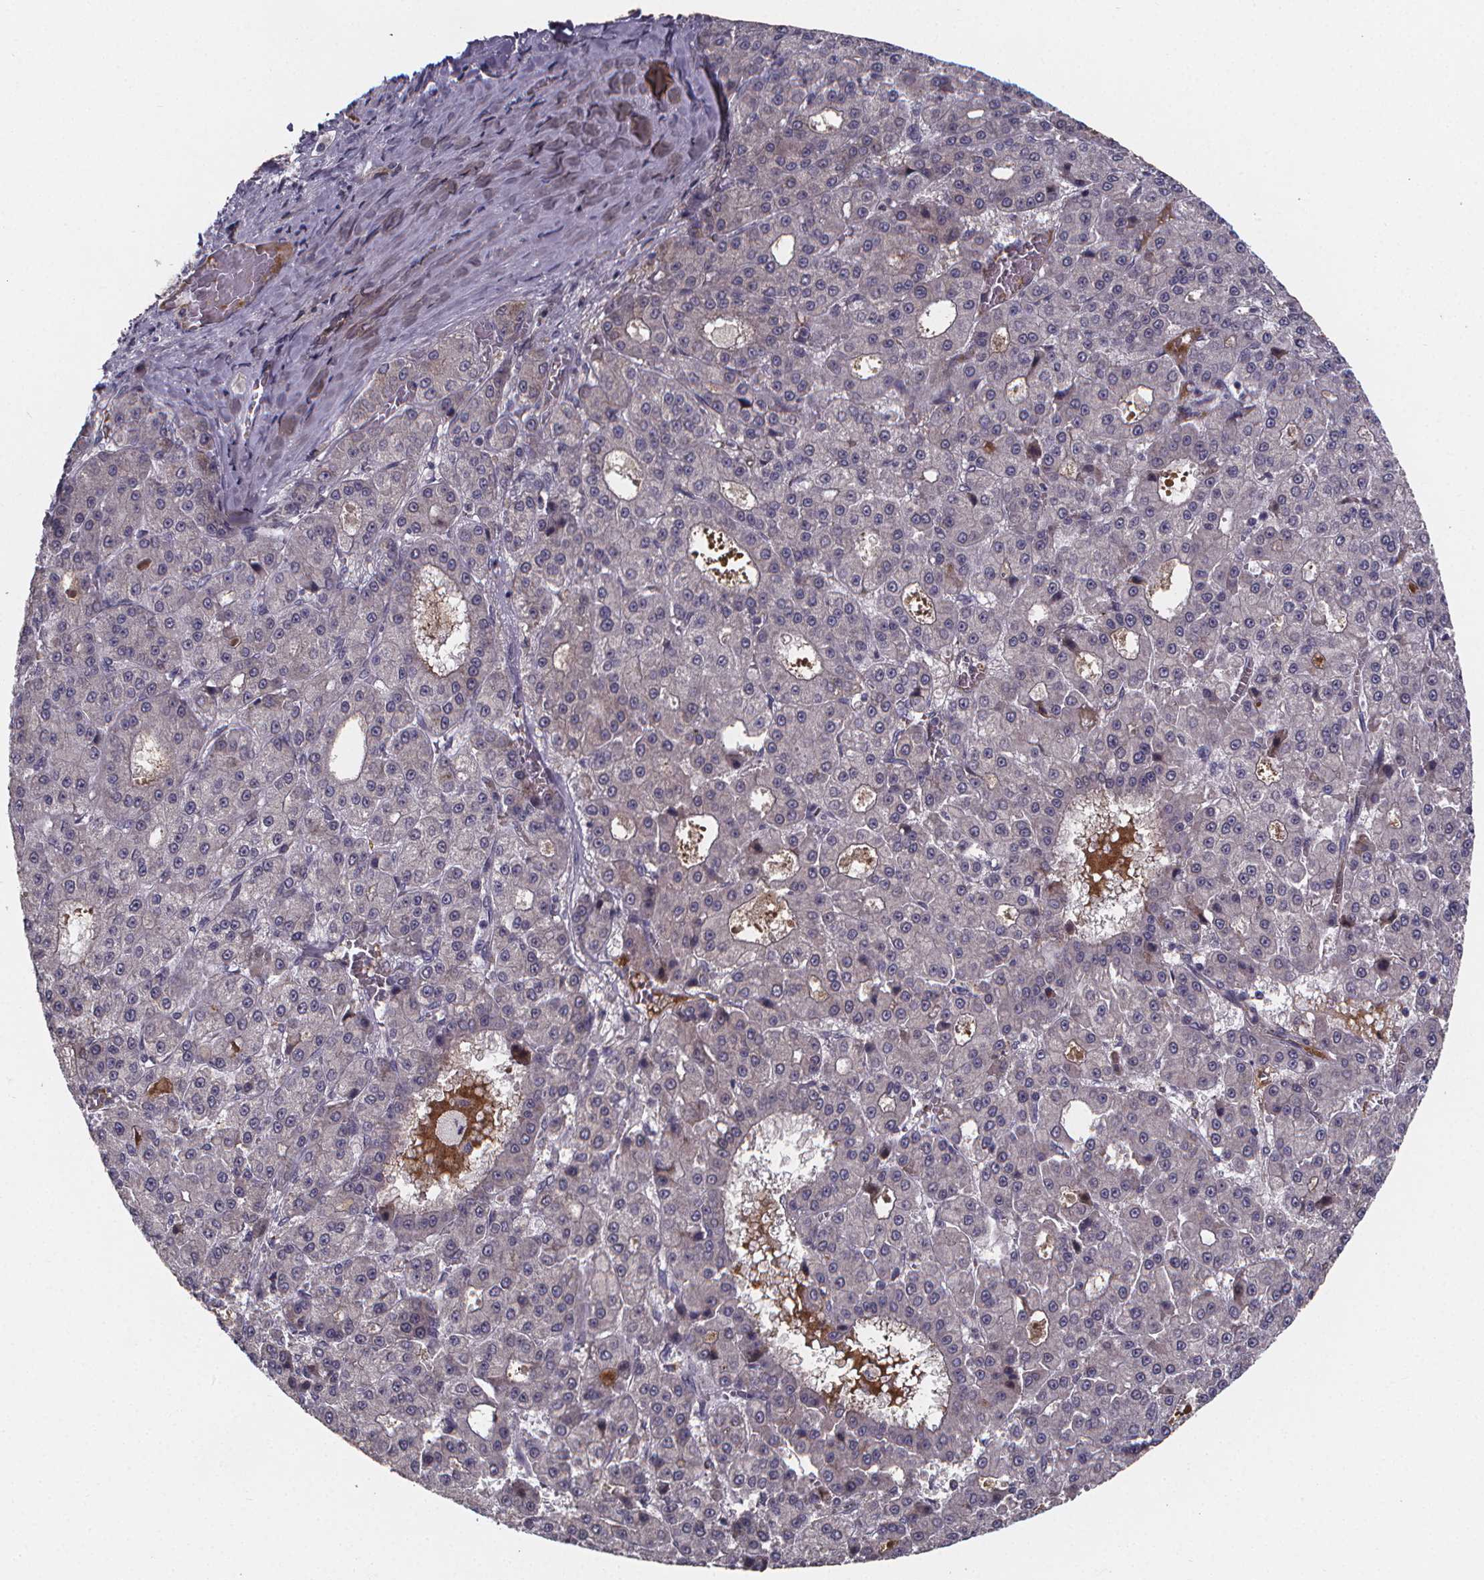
{"staining": {"intensity": "negative", "quantity": "none", "location": "none"}, "tissue": "liver cancer", "cell_type": "Tumor cells", "image_type": "cancer", "snomed": [{"axis": "morphology", "description": "Carcinoma, Hepatocellular, NOS"}, {"axis": "topography", "description": "Liver"}], "caption": "The IHC micrograph has no significant staining in tumor cells of liver cancer (hepatocellular carcinoma) tissue.", "gene": "AGT", "patient": {"sex": "male", "age": 70}}